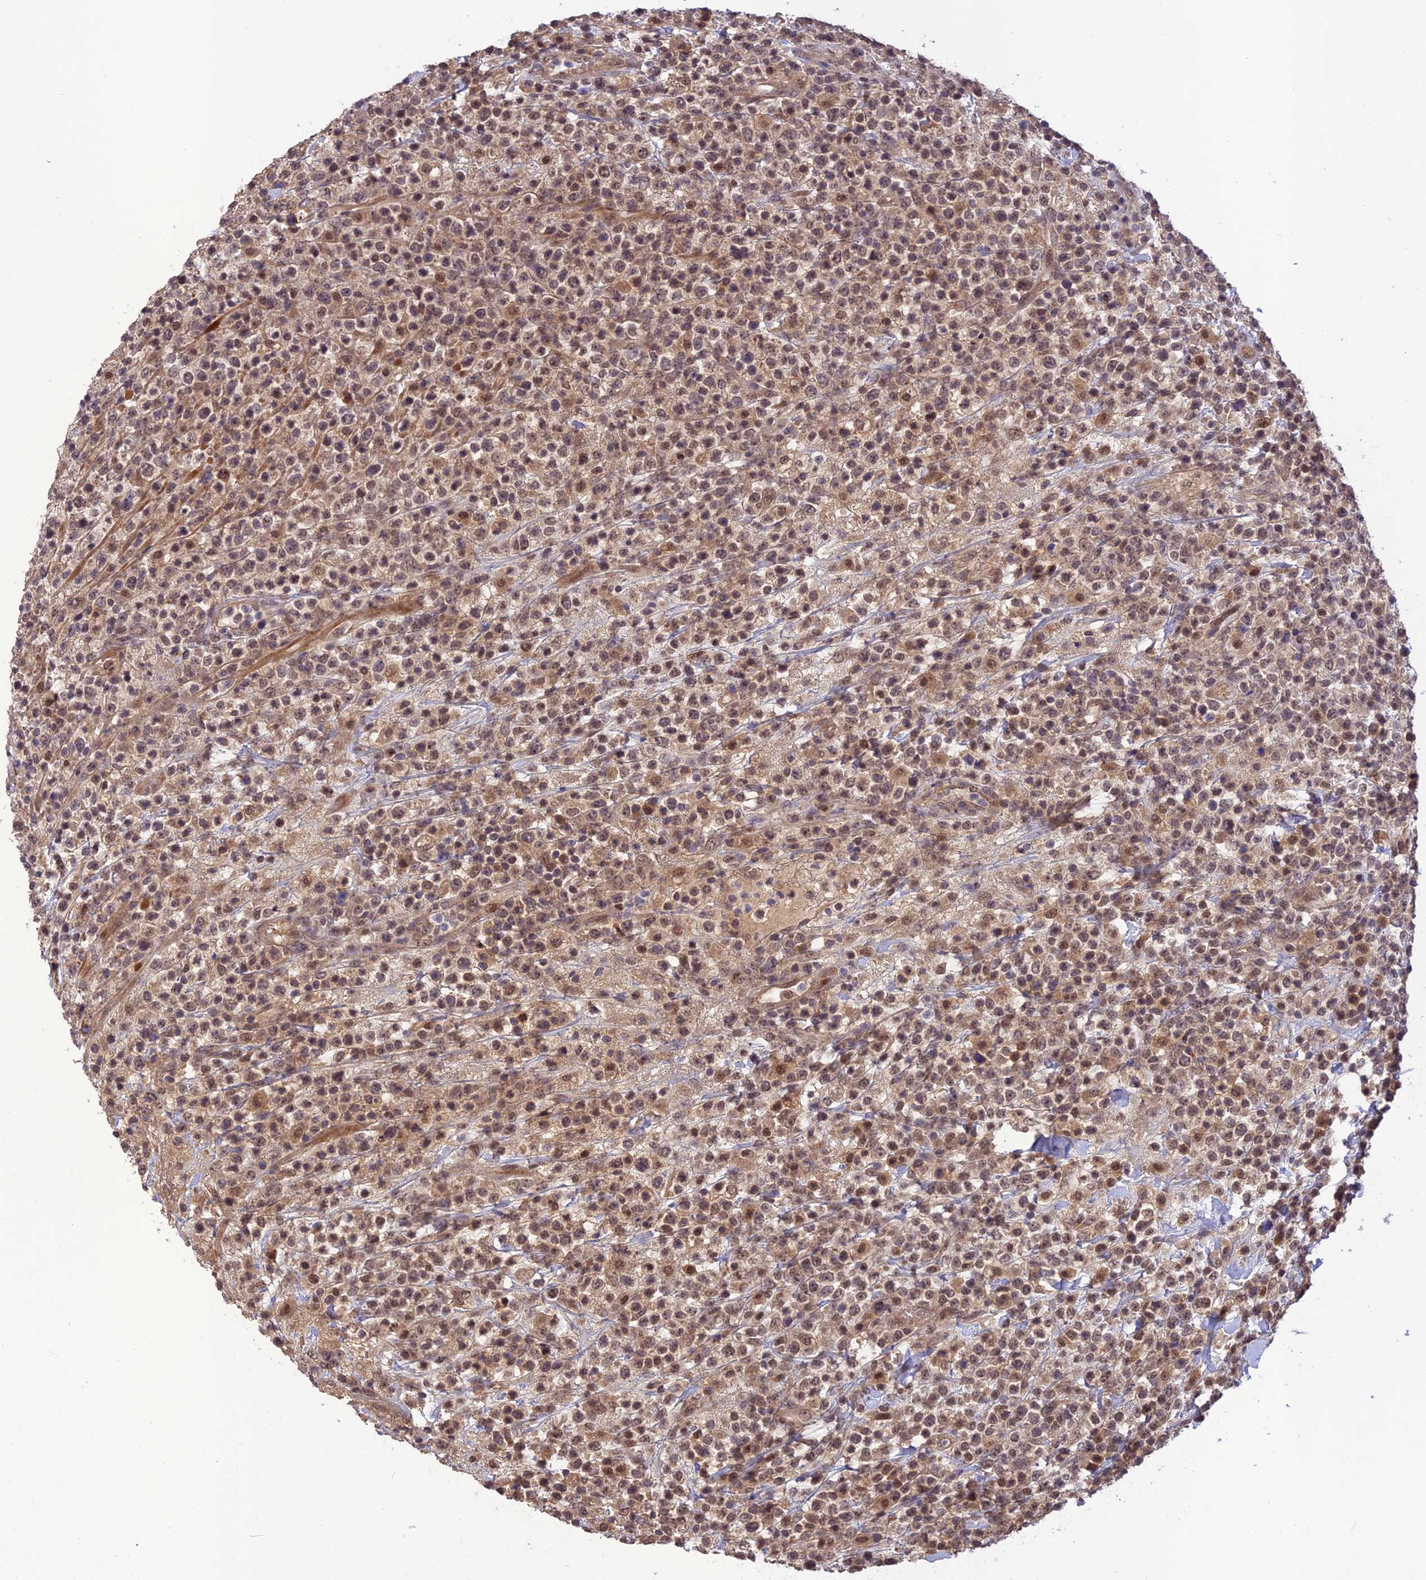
{"staining": {"intensity": "moderate", "quantity": ">75%", "location": "cytoplasmic/membranous,nuclear"}, "tissue": "lymphoma", "cell_type": "Tumor cells", "image_type": "cancer", "snomed": [{"axis": "morphology", "description": "Malignant lymphoma, non-Hodgkin's type, High grade"}, {"axis": "topography", "description": "Colon"}], "caption": "Tumor cells reveal medium levels of moderate cytoplasmic/membranous and nuclear expression in approximately >75% of cells in lymphoma. (DAB IHC, brown staining for protein, blue staining for nuclei).", "gene": "REV1", "patient": {"sex": "female", "age": 53}}